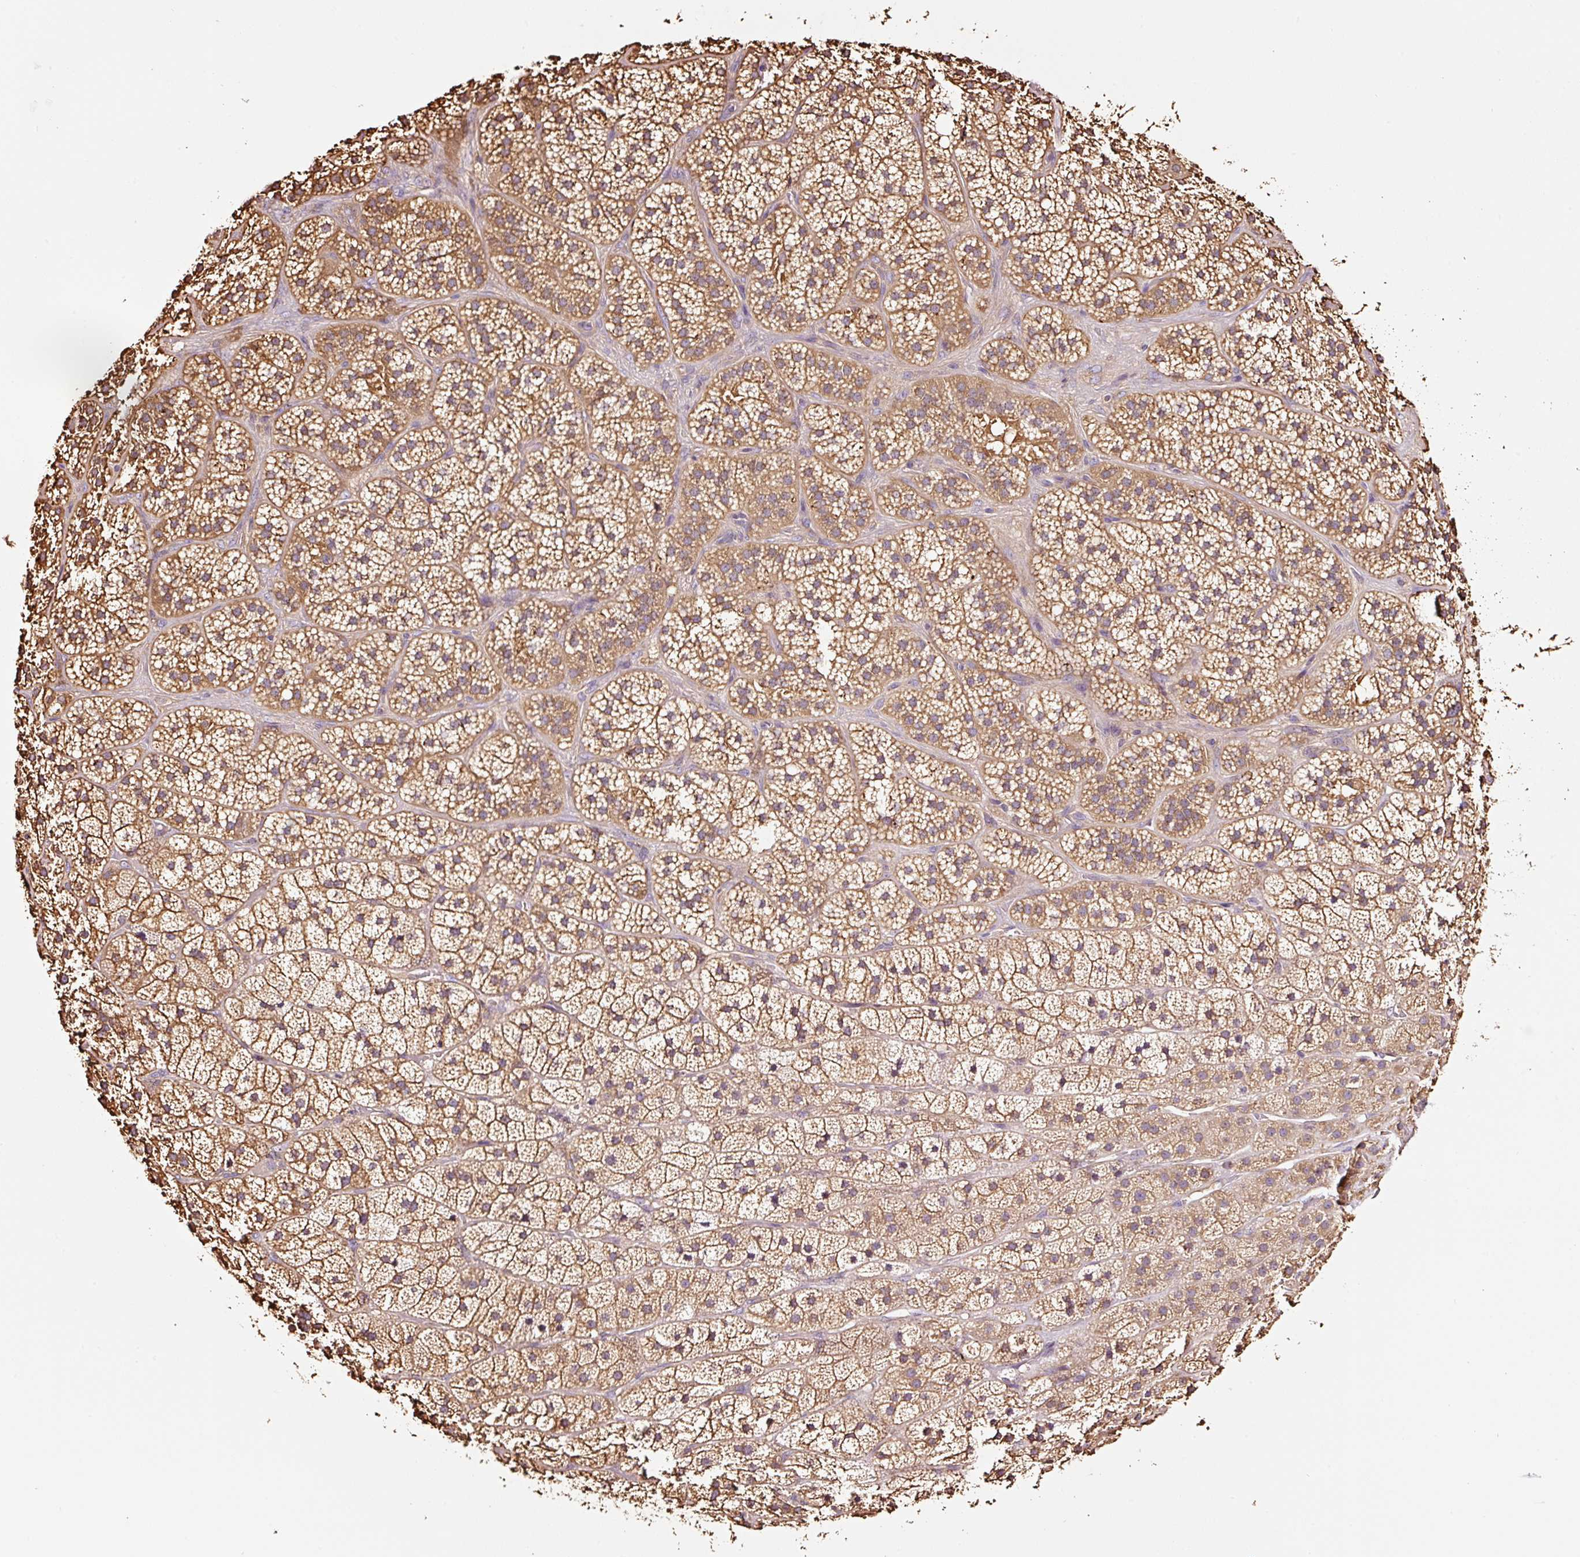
{"staining": {"intensity": "moderate", "quantity": ">75%", "location": "cytoplasmic/membranous"}, "tissue": "adrenal gland", "cell_type": "Glandular cells", "image_type": "normal", "snomed": [{"axis": "morphology", "description": "Normal tissue, NOS"}, {"axis": "topography", "description": "Adrenal gland"}], "caption": "Immunohistochemical staining of benign adrenal gland demonstrates medium levels of moderate cytoplasmic/membranous expression in approximately >75% of glandular cells.", "gene": "METAP1", "patient": {"sex": "male", "age": 57}}